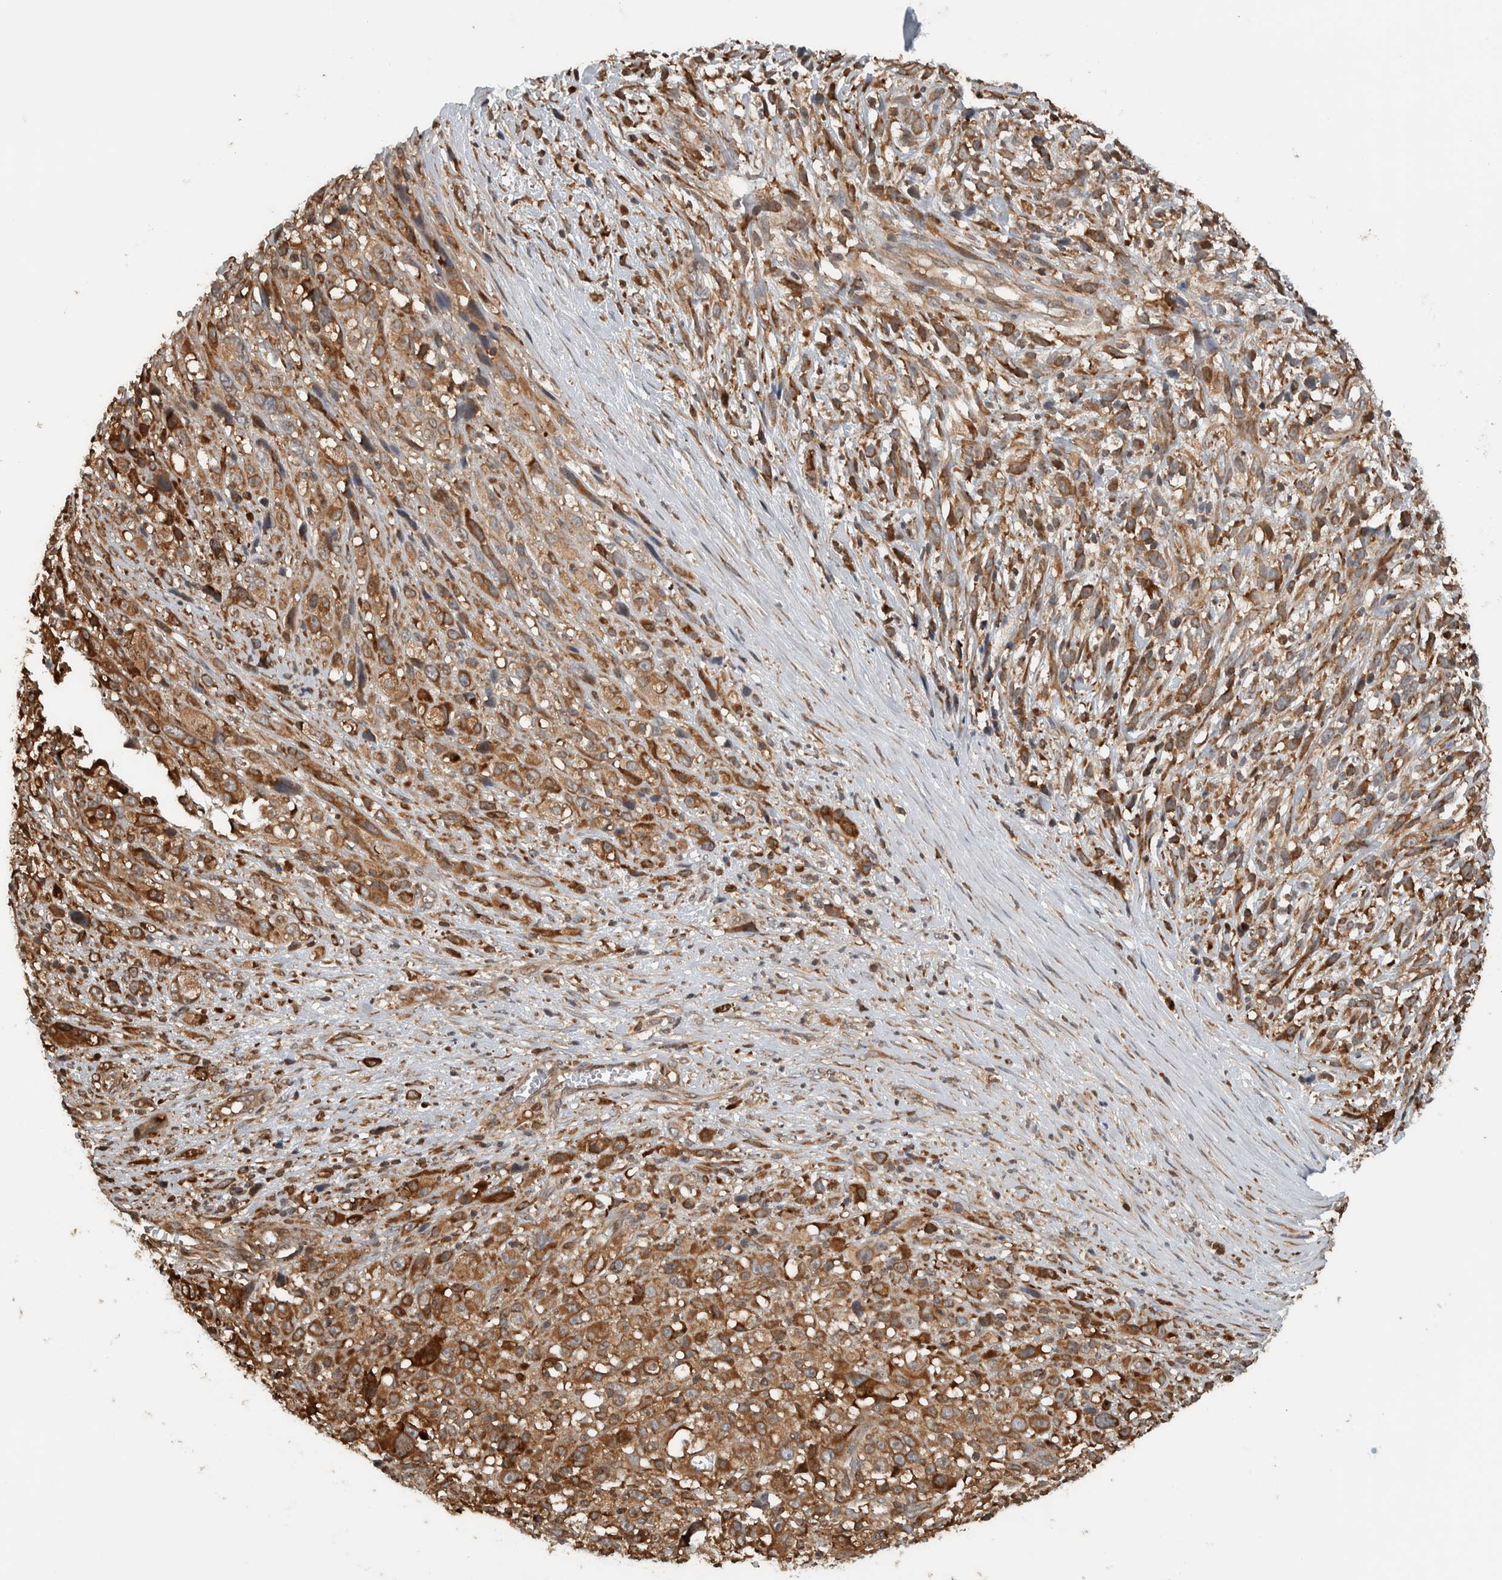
{"staining": {"intensity": "moderate", "quantity": ">75%", "location": "cytoplasmic/membranous"}, "tissue": "melanoma", "cell_type": "Tumor cells", "image_type": "cancer", "snomed": [{"axis": "morphology", "description": "Malignant melanoma, NOS"}, {"axis": "topography", "description": "Skin"}], "caption": "Brown immunohistochemical staining in human melanoma exhibits moderate cytoplasmic/membranous staining in approximately >75% of tumor cells. (DAB IHC, brown staining for protein, blue staining for nuclei).", "gene": "CNTROB", "patient": {"sex": "female", "age": 55}}